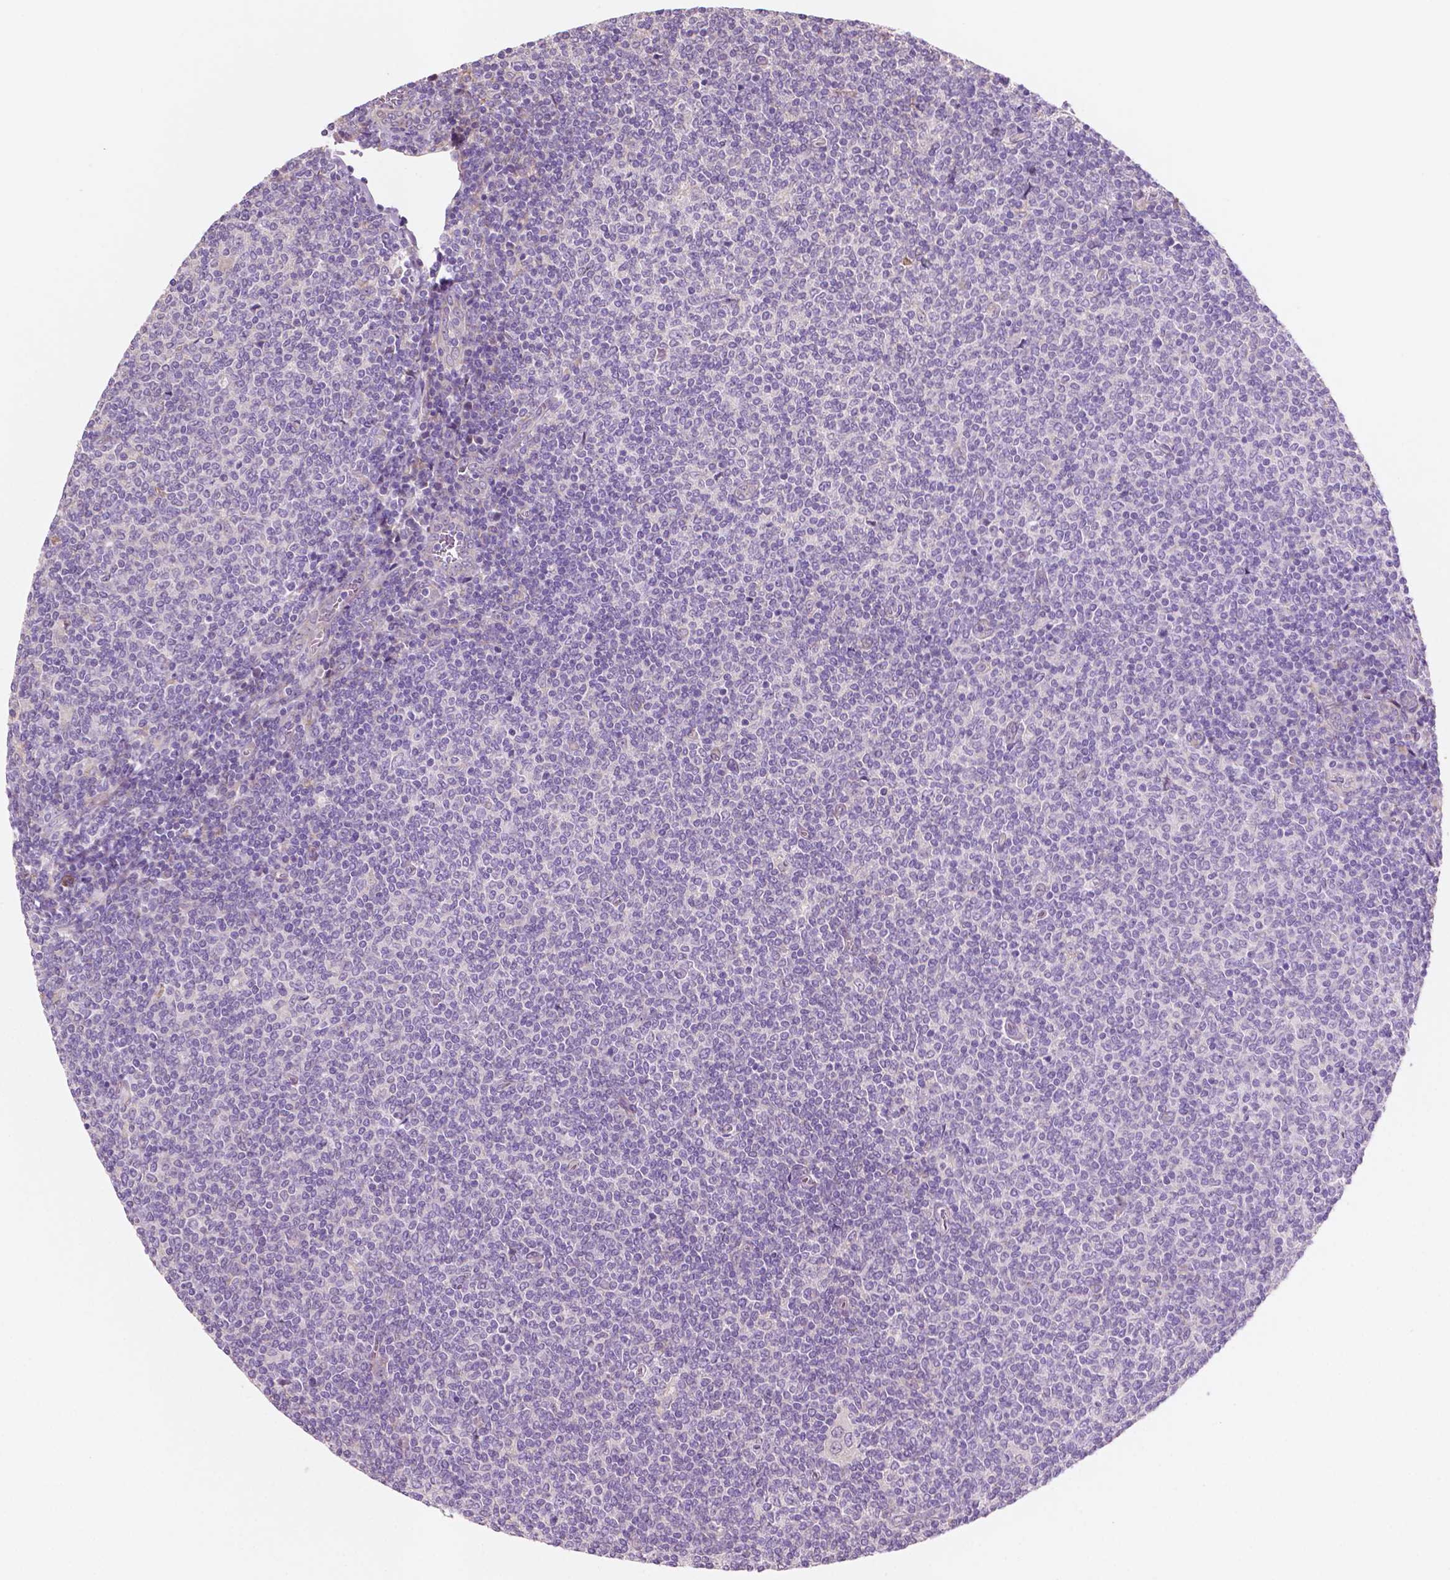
{"staining": {"intensity": "negative", "quantity": "none", "location": "none"}, "tissue": "lymphoma", "cell_type": "Tumor cells", "image_type": "cancer", "snomed": [{"axis": "morphology", "description": "Malignant lymphoma, non-Hodgkin's type, Low grade"}, {"axis": "topography", "description": "Lymph node"}], "caption": "This is an immunohistochemistry (IHC) micrograph of lymphoma. There is no staining in tumor cells.", "gene": "LRP1B", "patient": {"sex": "male", "age": 52}}